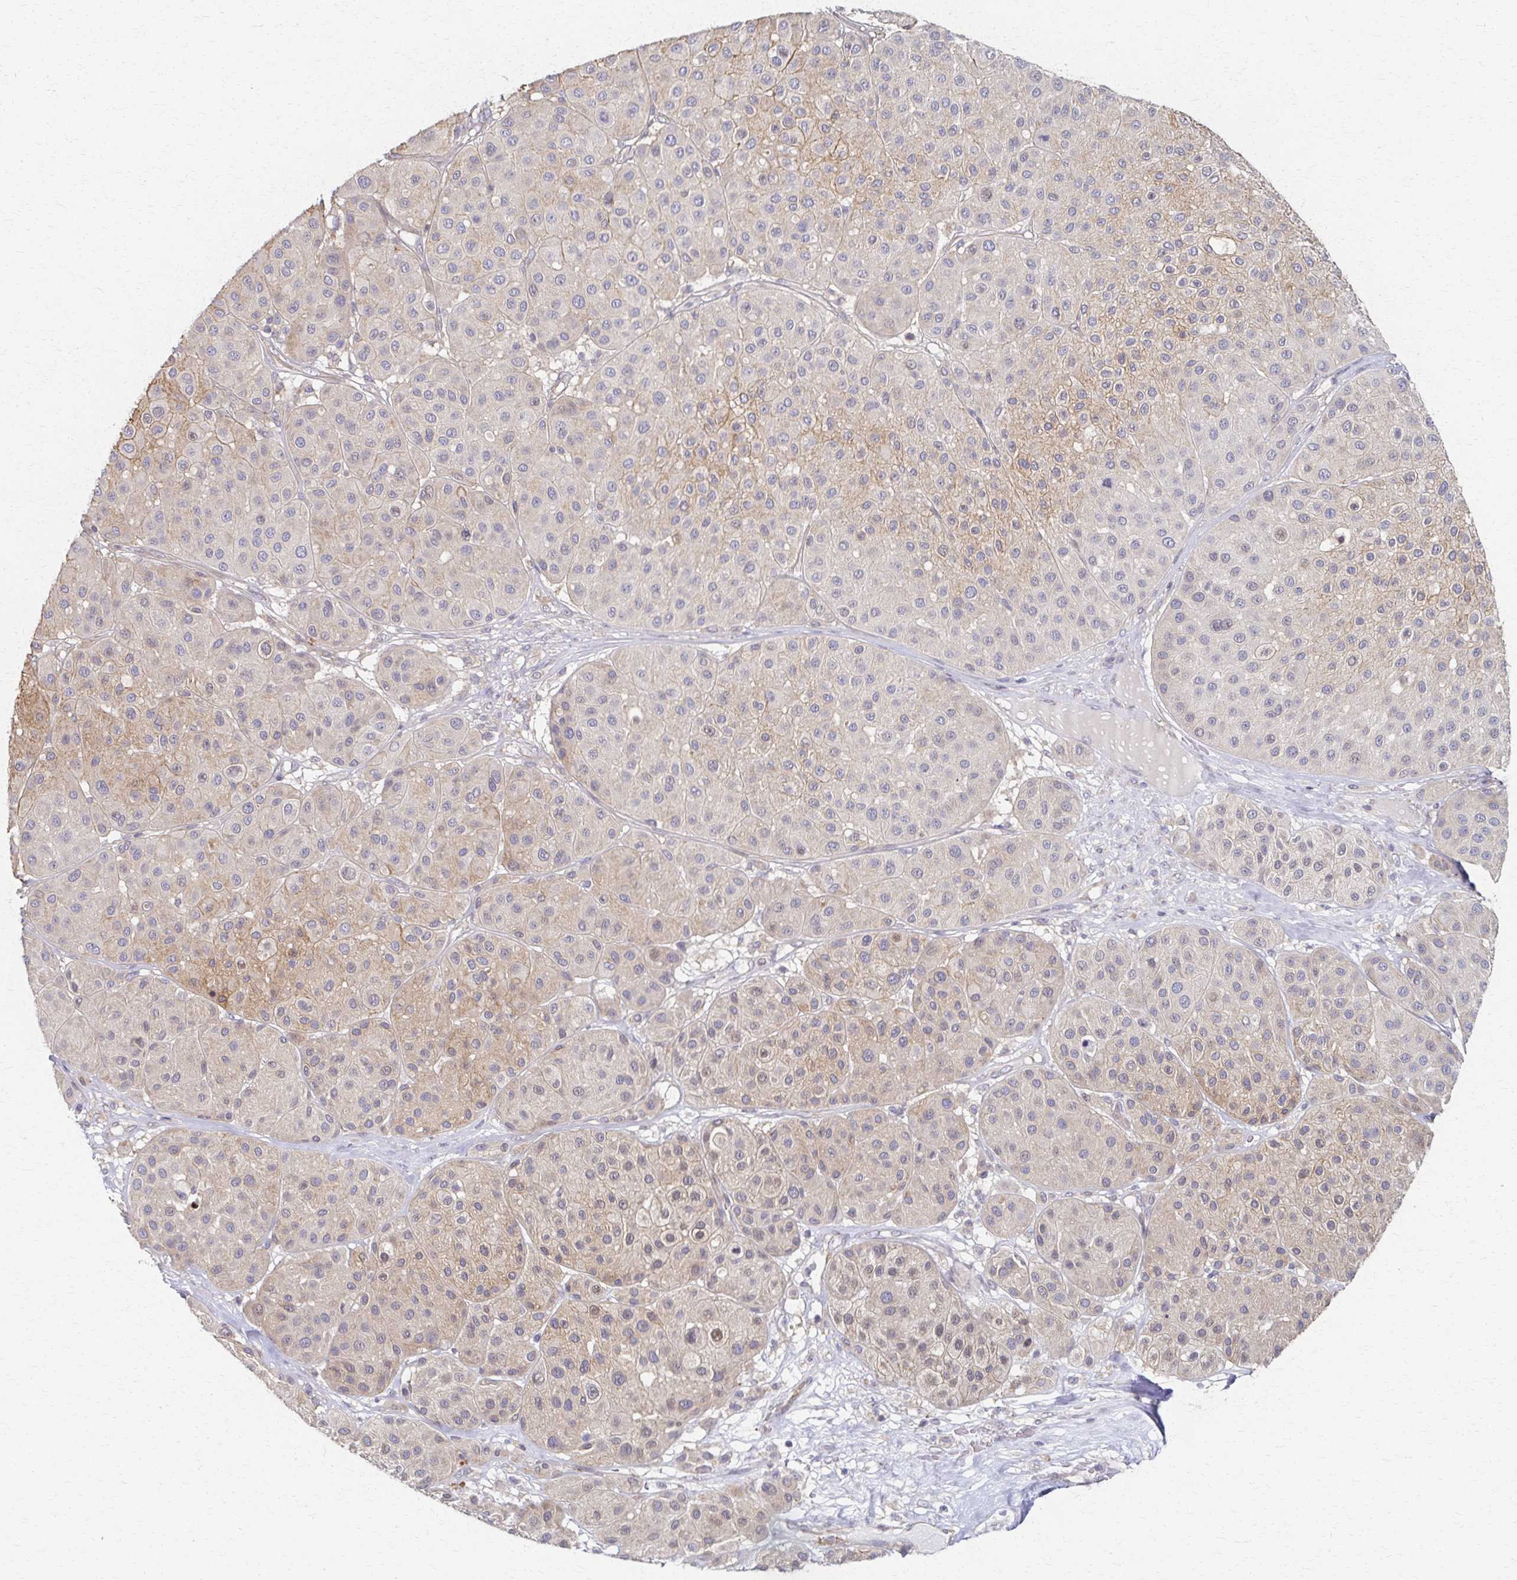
{"staining": {"intensity": "weak", "quantity": "25%-75%", "location": "cytoplasmic/membranous"}, "tissue": "melanoma", "cell_type": "Tumor cells", "image_type": "cancer", "snomed": [{"axis": "morphology", "description": "Malignant melanoma, Metastatic site"}, {"axis": "topography", "description": "Smooth muscle"}], "caption": "An image of human malignant melanoma (metastatic site) stained for a protein exhibits weak cytoplasmic/membranous brown staining in tumor cells.", "gene": "EOLA2", "patient": {"sex": "male", "age": 41}}